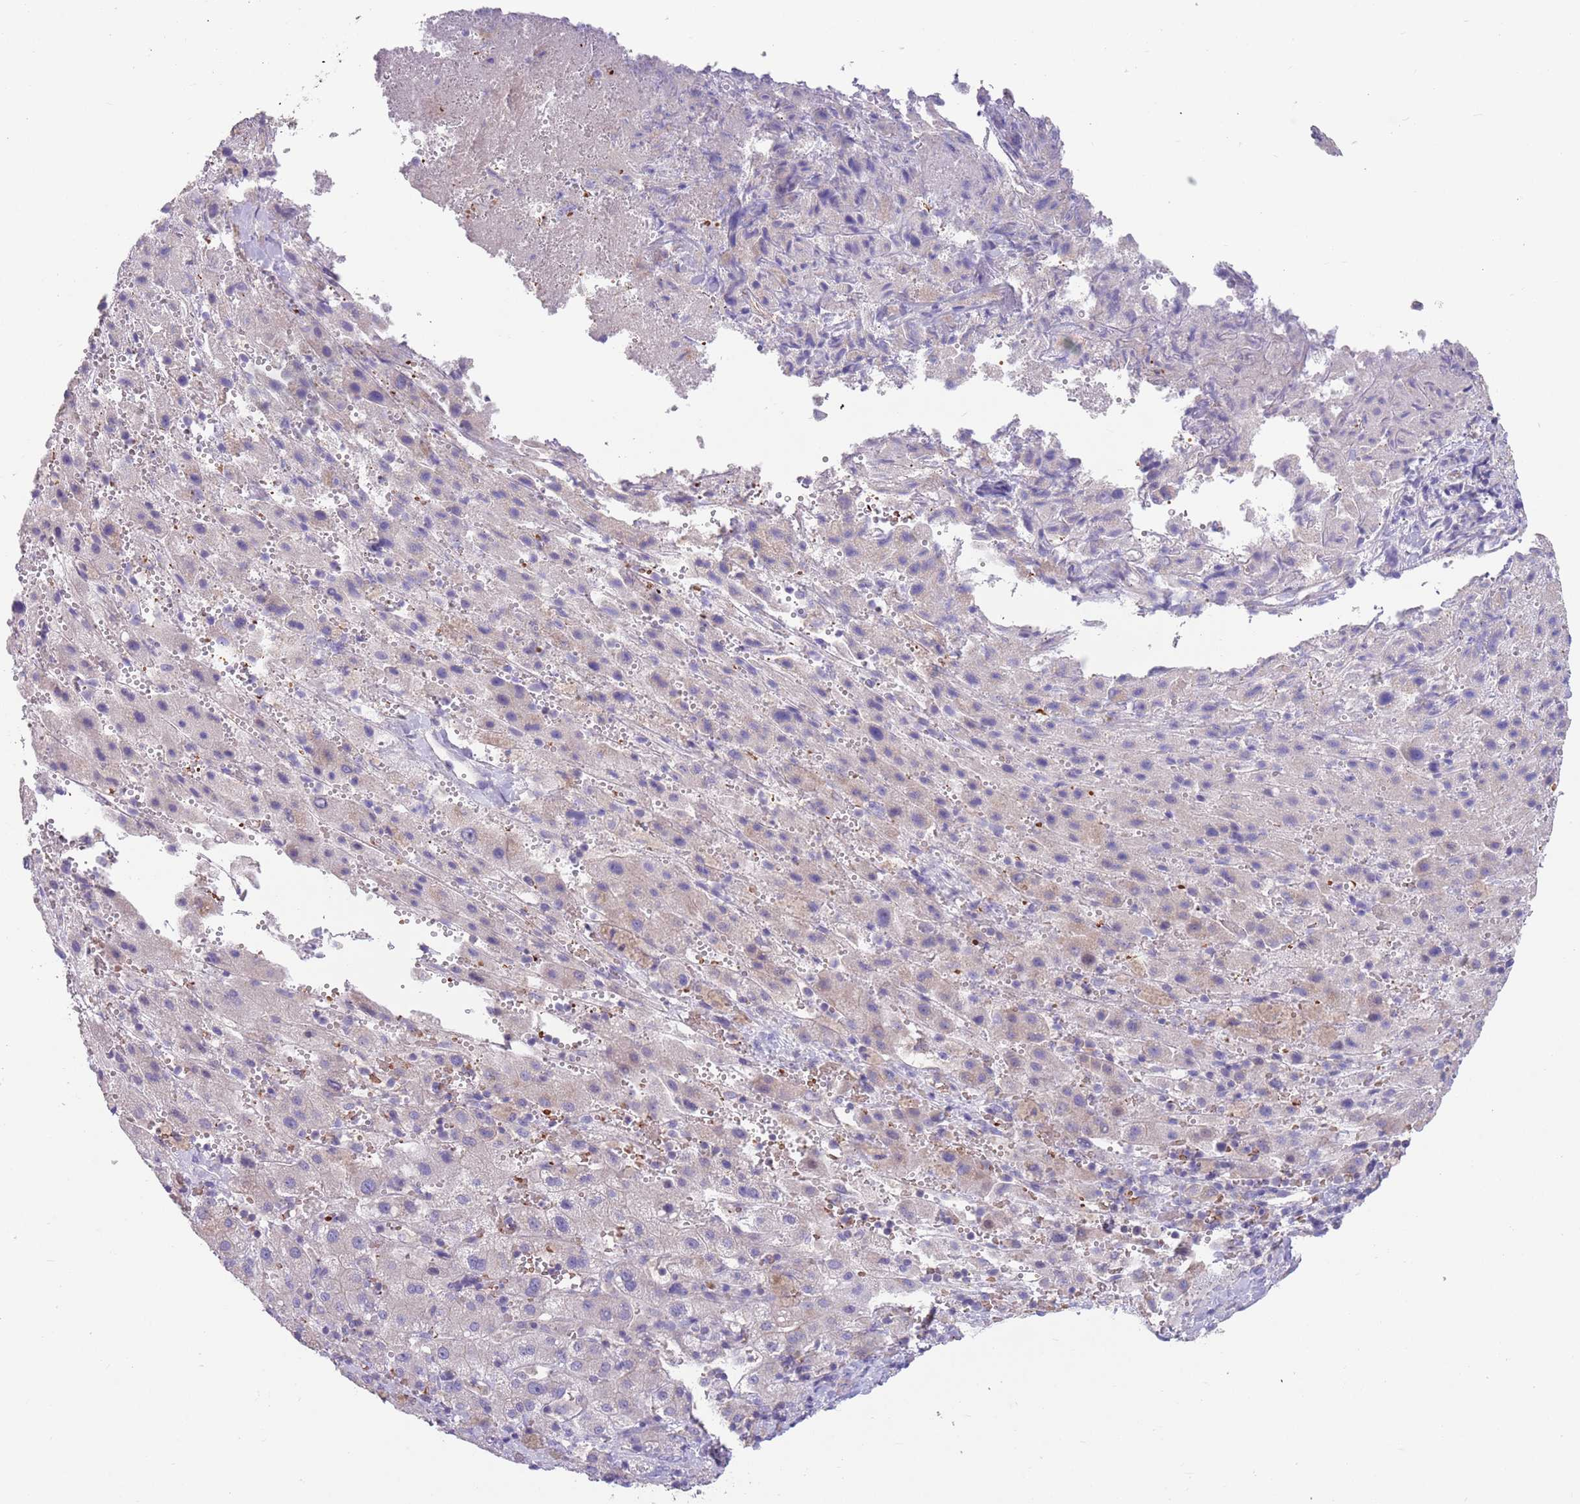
{"staining": {"intensity": "negative", "quantity": "none", "location": "none"}, "tissue": "liver cancer", "cell_type": "Tumor cells", "image_type": "cancer", "snomed": [{"axis": "morphology", "description": "Carcinoma, Hepatocellular, NOS"}, {"axis": "topography", "description": "Liver"}], "caption": "Immunohistochemistry of human hepatocellular carcinoma (liver) demonstrates no positivity in tumor cells.", "gene": "ZNF14", "patient": {"sex": "female", "age": 58}}